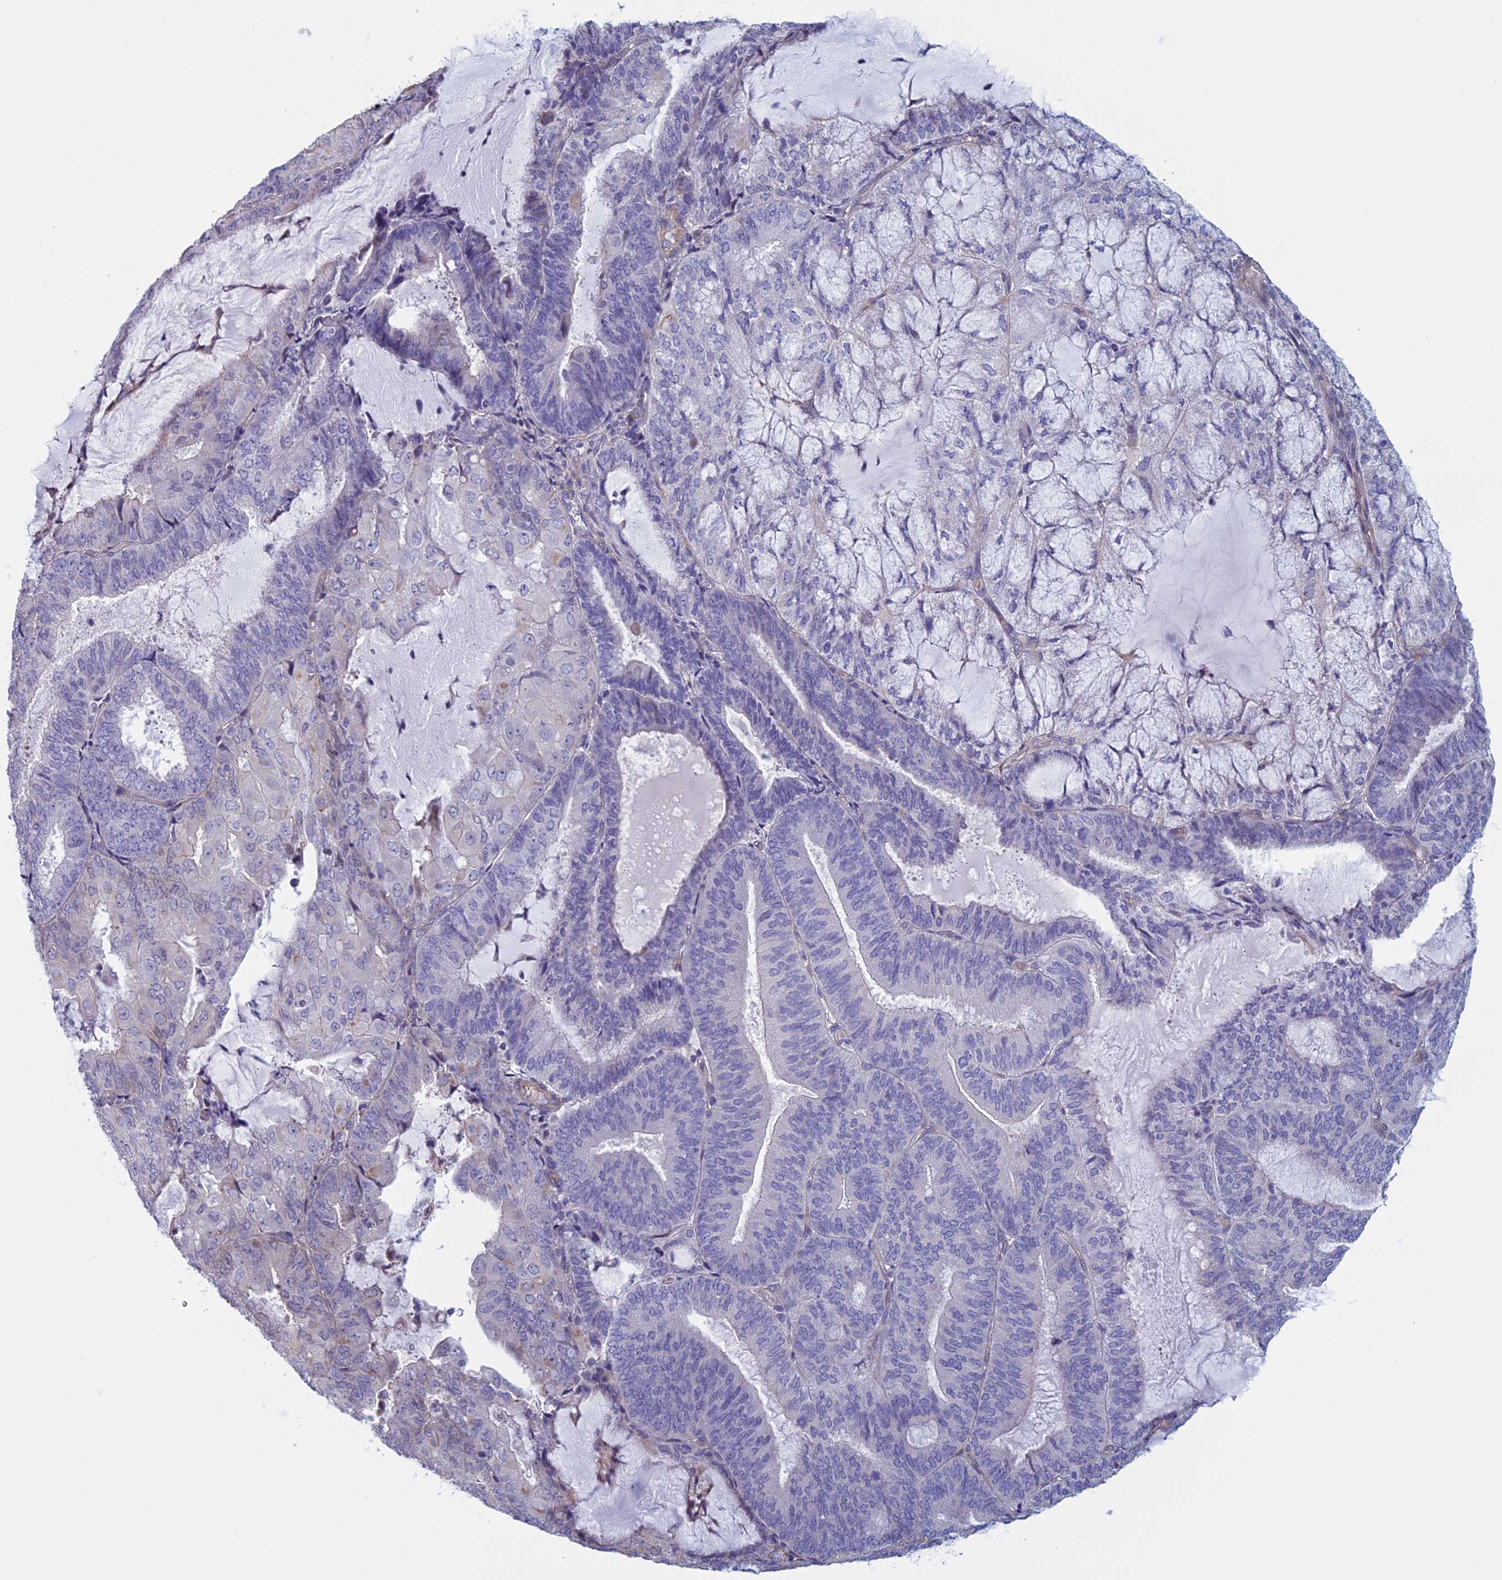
{"staining": {"intensity": "negative", "quantity": "none", "location": "none"}, "tissue": "endometrial cancer", "cell_type": "Tumor cells", "image_type": "cancer", "snomed": [{"axis": "morphology", "description": "Adenocarcinoma, NOS"}, {"axis": "topography", "description": "Endometrium"}], "caption": "IHC image of endometrial cancer (adenocarcinoma) stained for a protein (brown), which displays no positivity in tumor cells.", "gene": "BCL2L10", "patient": {"sex": "female", "age": 81}}